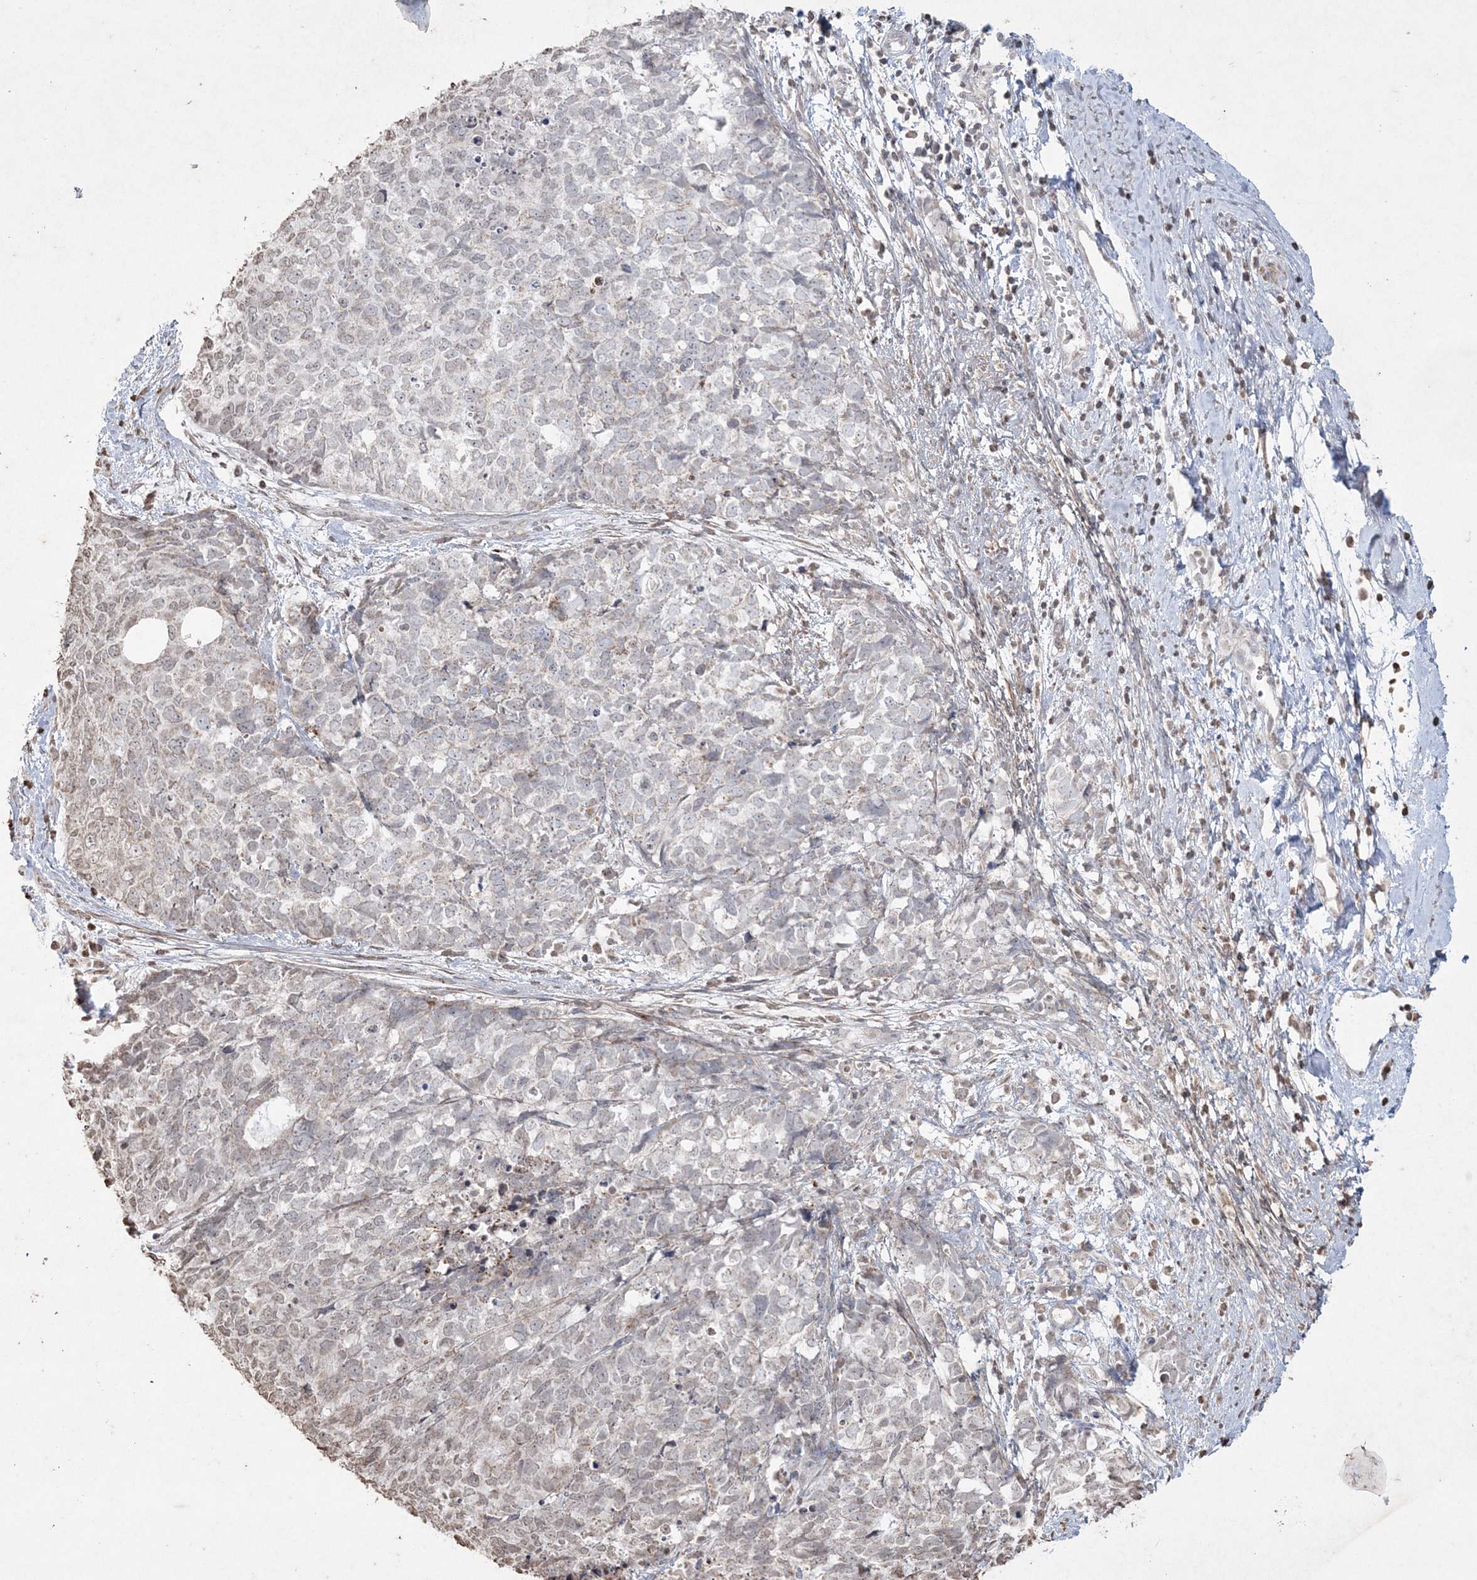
{"staining": {"intensity": "negative", "quantity": "none", "location": "none"}, "tissue": "cervical cancer", "cell_type": "Tumor cells", "image_type": "cancer", "snomed": [{"axis": "morphology", "description": "Squamous cell carcinoma, NOS"}, {"axis": "topography", "description": "Cervix"}], "caption": "An immunohistochemistry image of squamous cell carcinoma (cervical) is shown. There is no staining in tumor cells of squamous cell carcinoma (cervical).", "gene": "TTC7A", "patient": {"sex": "female", "age": 63}}